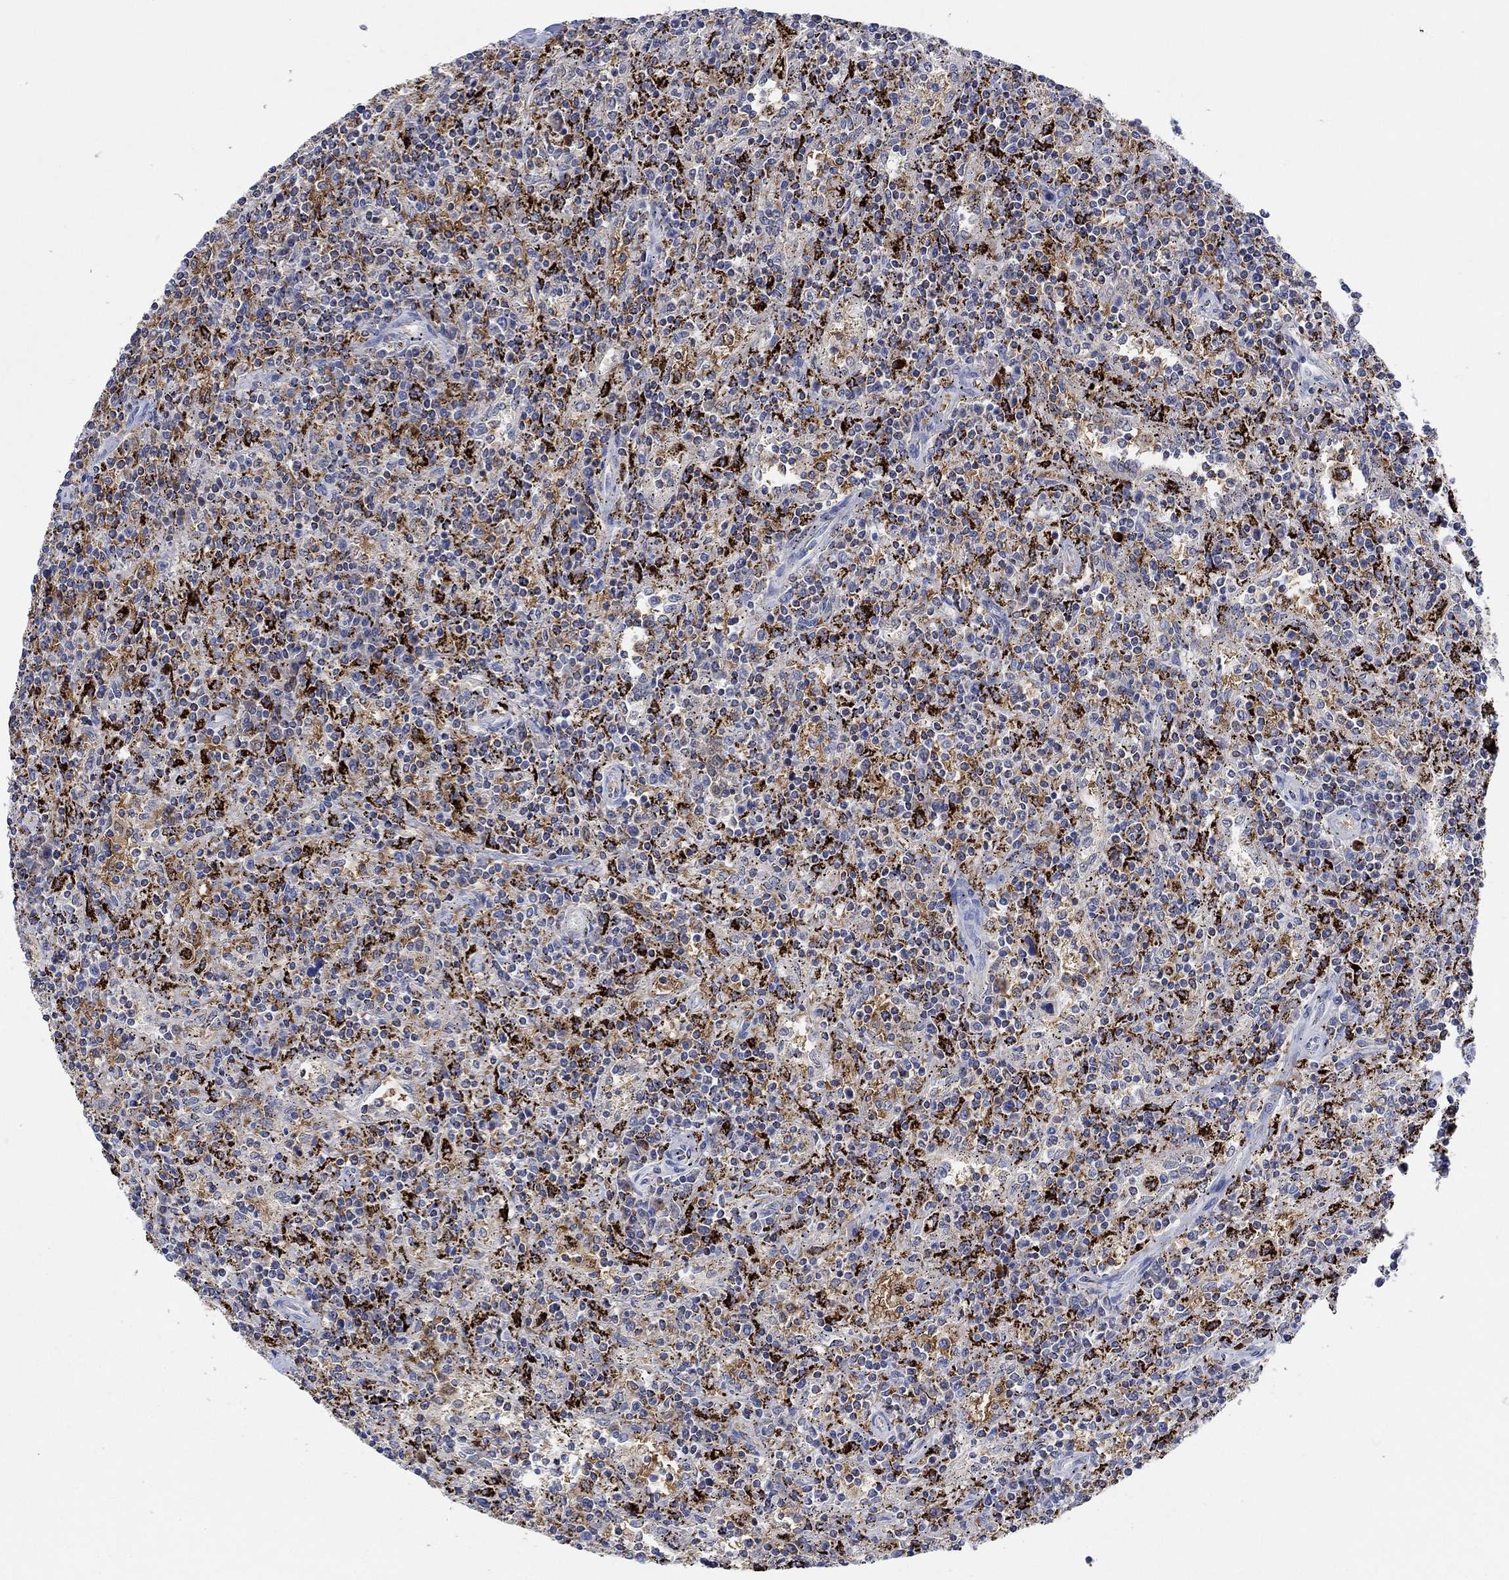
{"staining": {"intensity": "negative", "quantity": "none", "location": "none"}, "tissue": "lymphoma", "cell_type": "Tumor cells", "image_type": "cancer", "snomed": [{"axis": "morphology", "description": "Malignant lymphoma, non-Hodgkin's type, Low grade"}, {"axis": "topography", "description": "Lymph node"}], "caption": "The micrograph exhibits no staining of tumor cells in low-grade malignant lymphoma, non-Hodgkin's type.", "gene": "MPP1", "patient": {"sex": "male", "age": 52}}